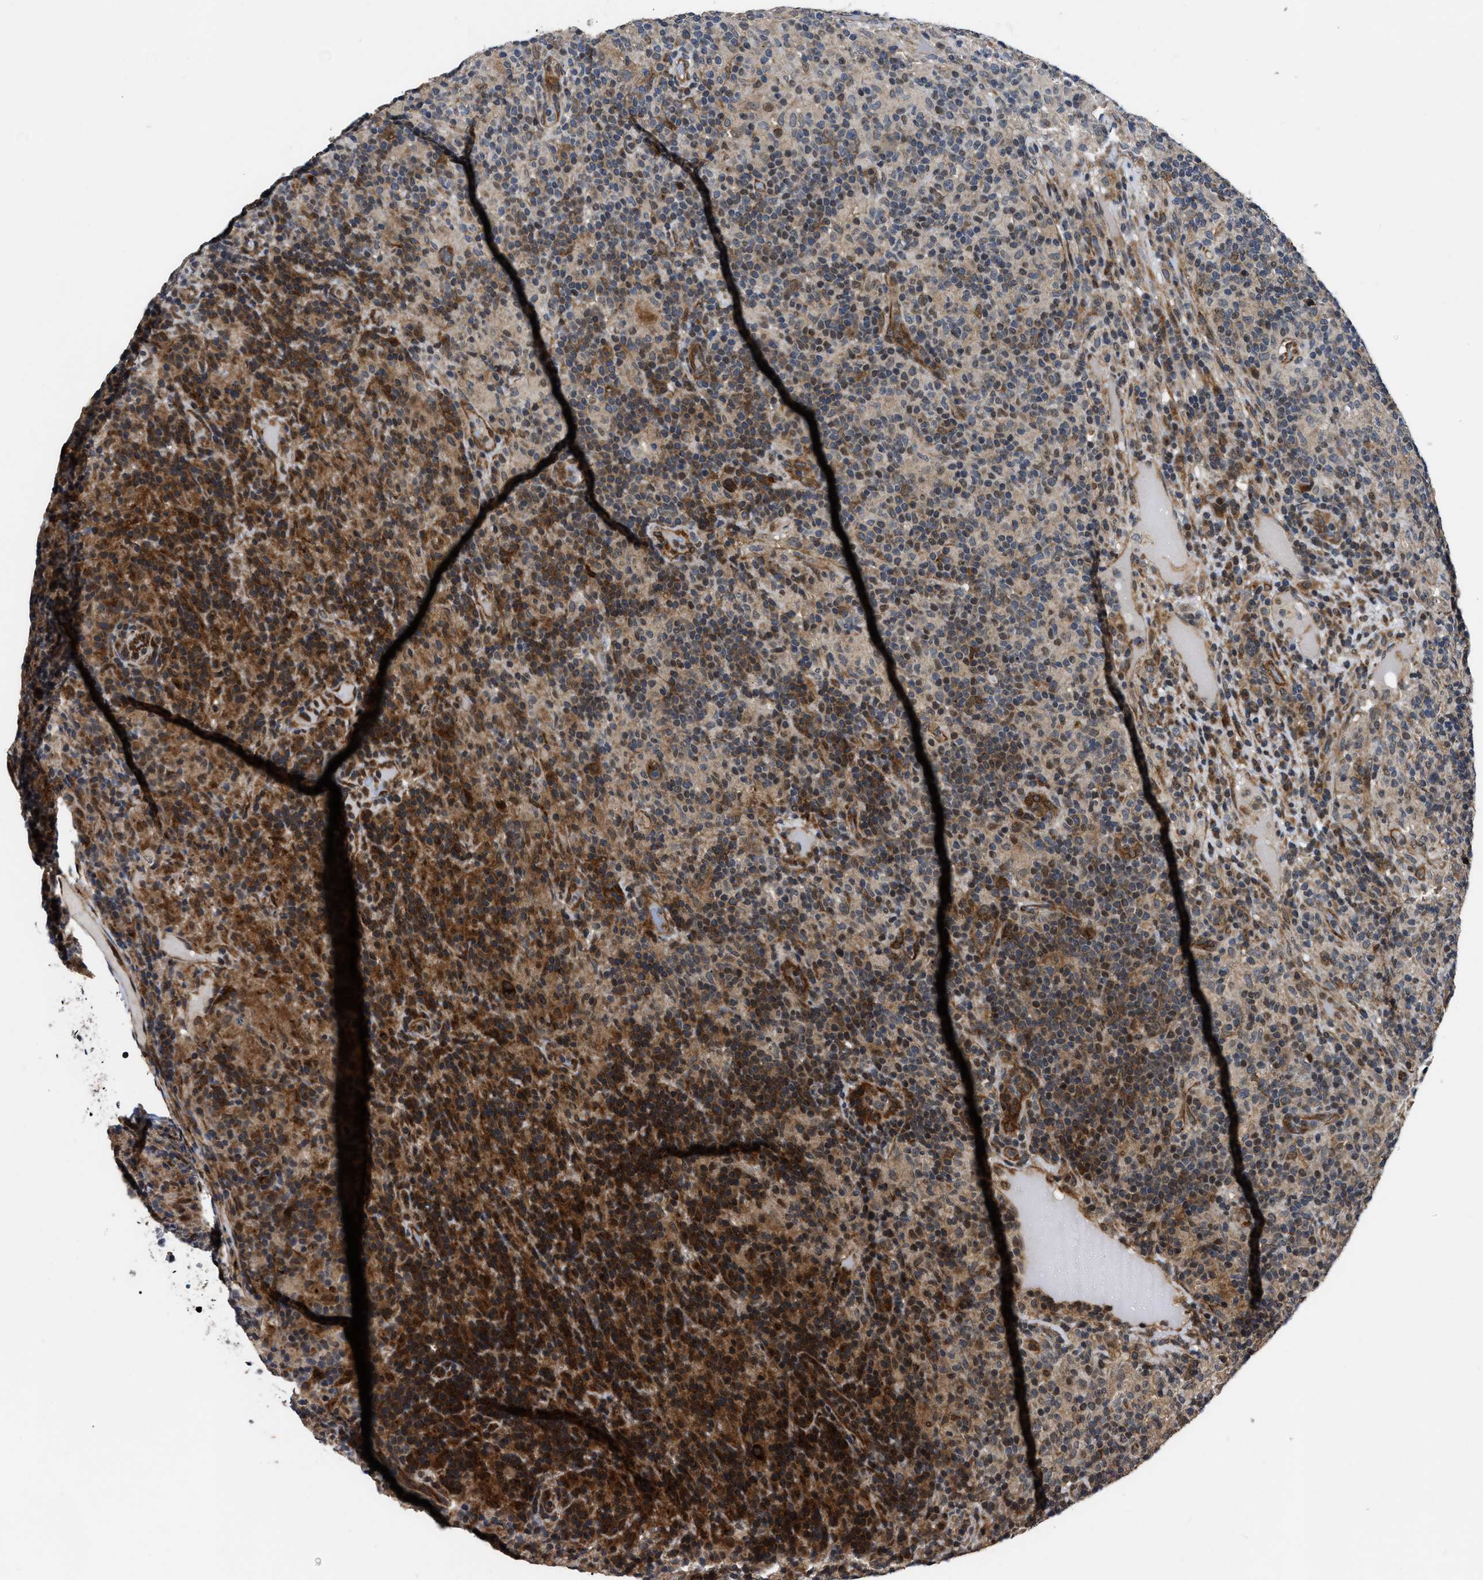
{"staining": {"intensity": "strong", "quantity": "25%-75%", "location": "cytoplasmic/membranous"}, "tissue": "lymphoma", "cell_type": "Tumor cells", "image_type": "cancer", "snomed": [{"axis": "morphology", "description": "Hodgkin's disease, NOS"}, {"axis": "topography", "description": "Lymph node"}], "caption": "The immunohistochemical stain highlights strong cytoplasmic/membranous expression in tumor cells of Hodgkin's disease tissue.", "gene": "PPWD1", "patient": {"sex": "male", "age": 70}}